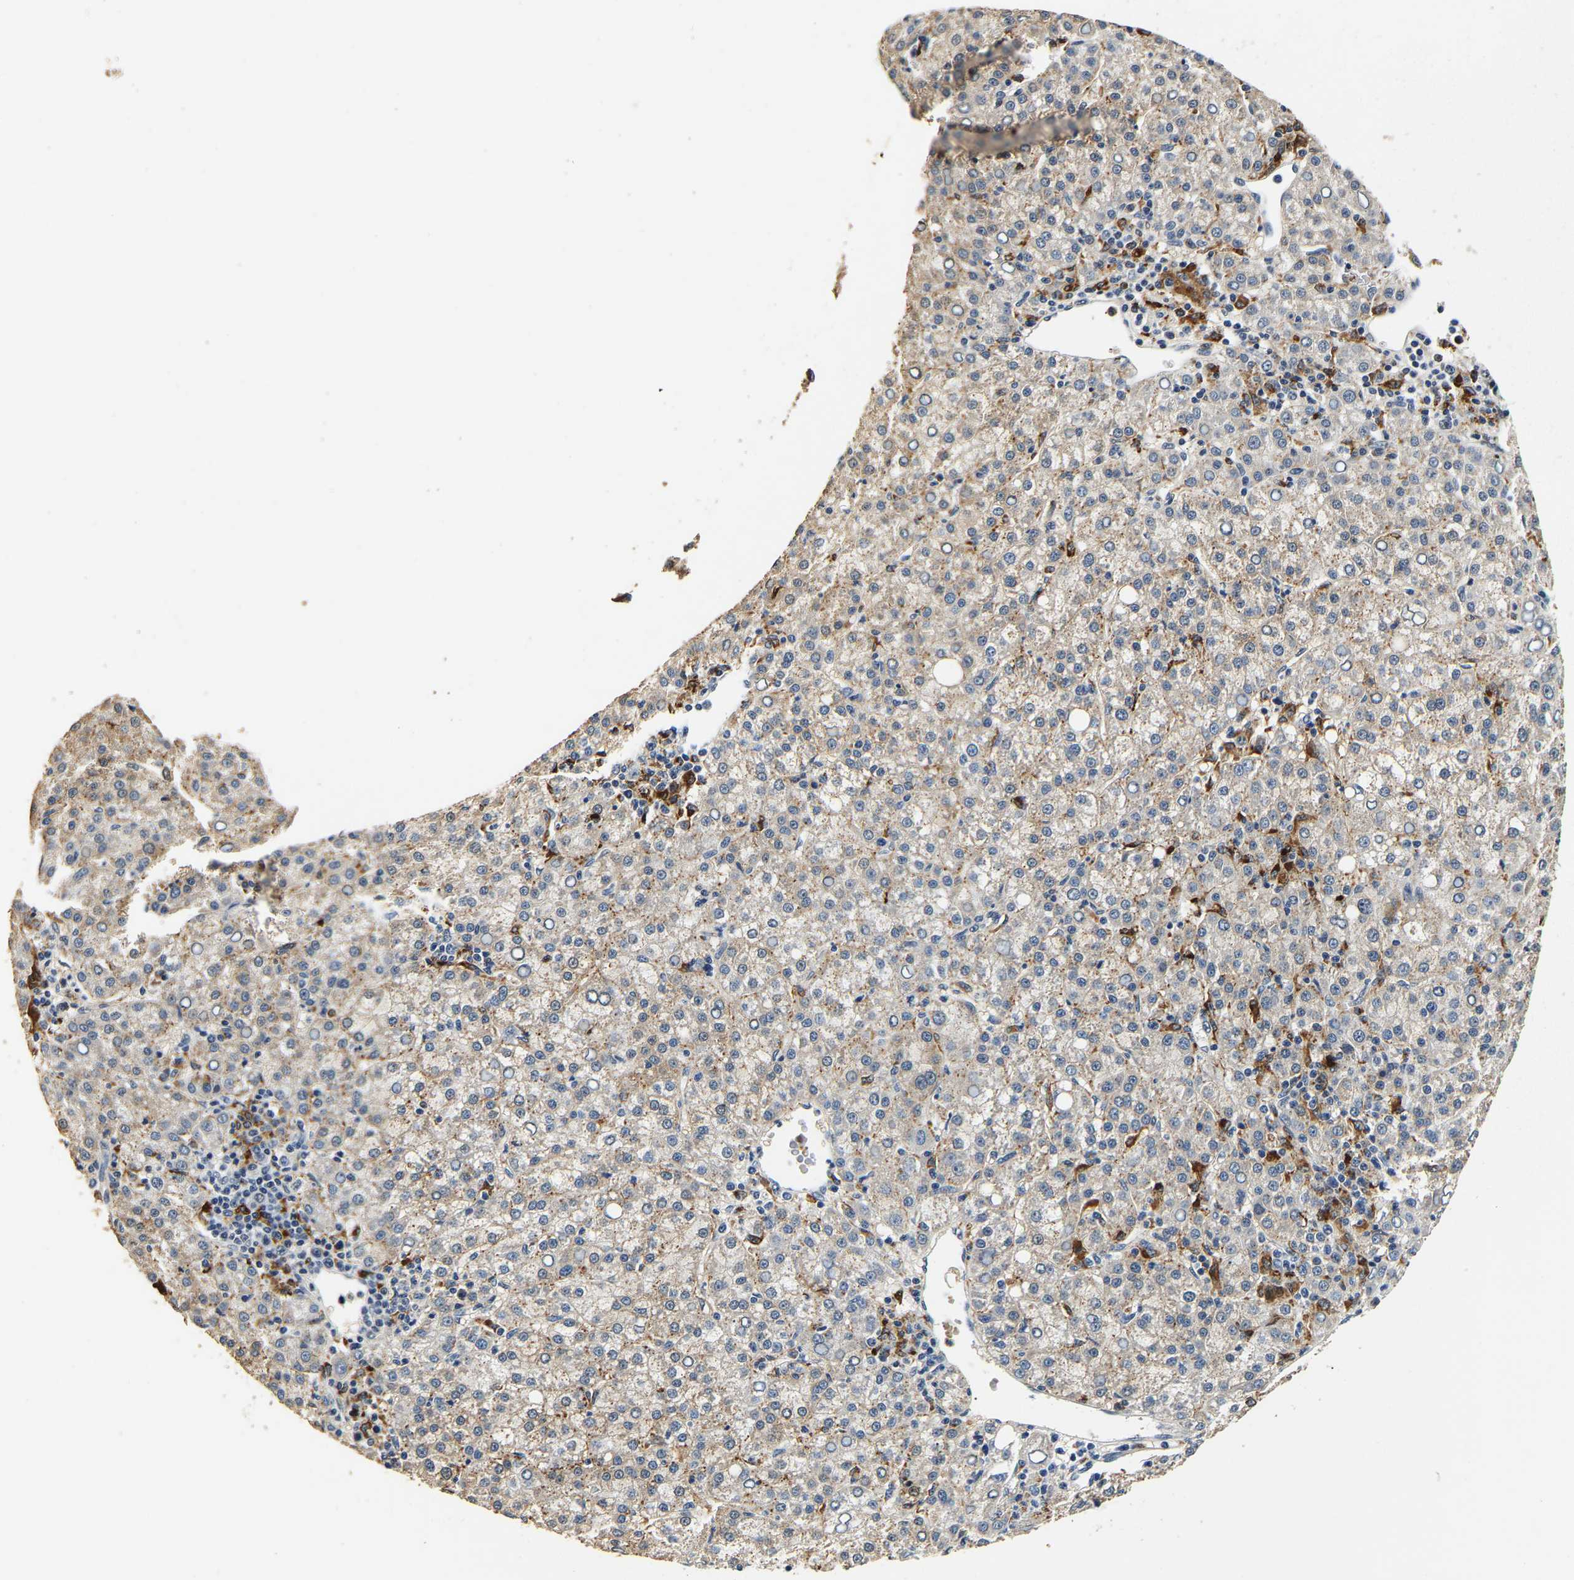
{"staining": {"intensity": "weak", "quantity": "25%-75%", "location": "cytoplasmic/membranous"}, "tissue": "liver cancer", "cell_type": "Tumor cells", "image_type": "cancer", "snomed": [{"axis": "morphology", "description": "Carcinoma, Hepatocellular, NOS"}, {"axis": "topography", "description": "Liver"}], "caption": "The histopathology image reveals immunohistochemical staining of liver hepatocellular carcinoma. There is weak cytoplasmic/membranous expression is identified in approximately 25%-75% of tumor cells.", "gene": "SMU1", "patient": {"sex": "female", "age": 58}}